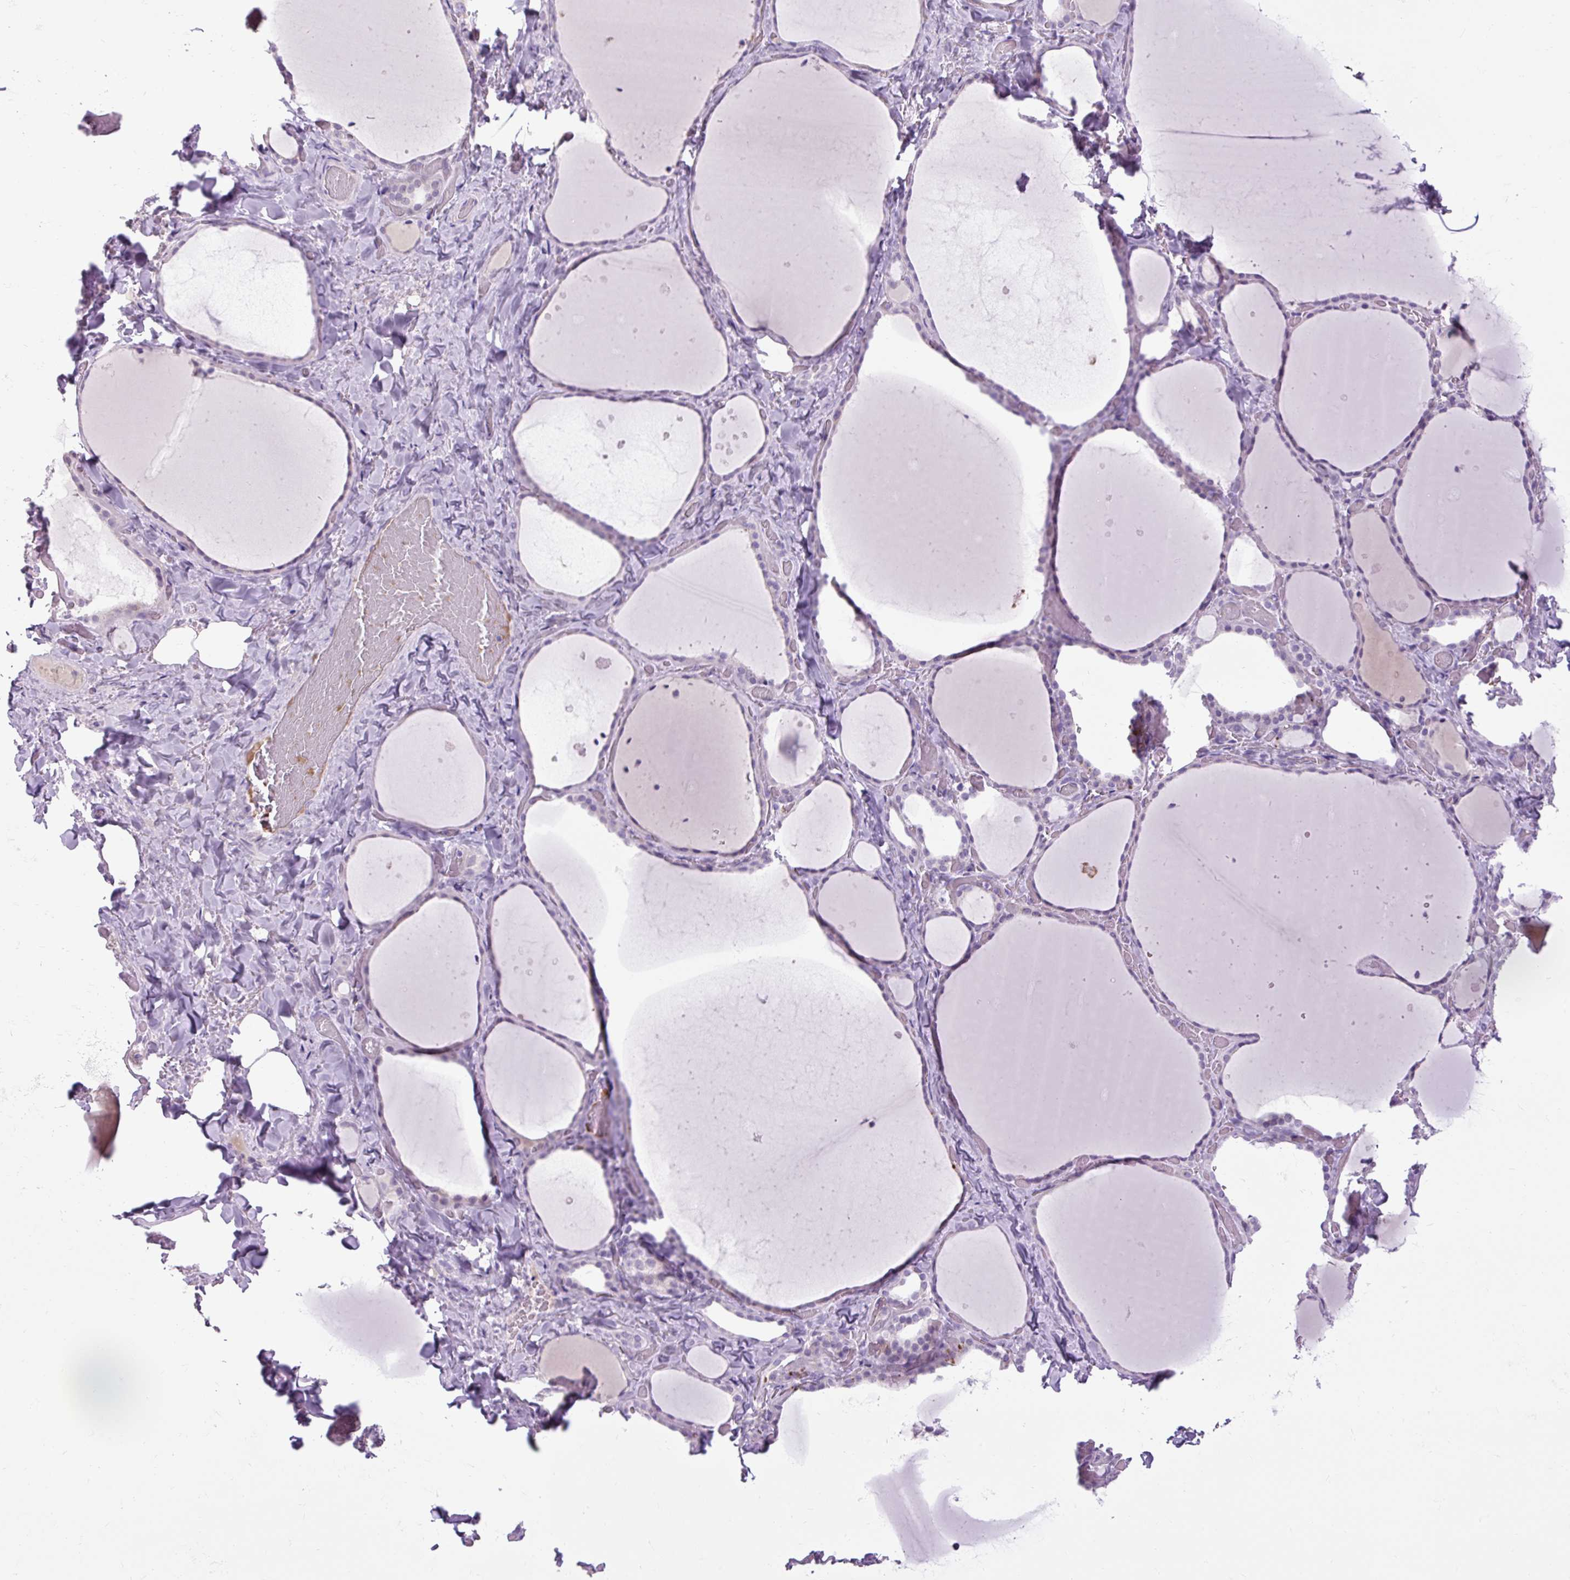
{"staining": {"intensity": "negative", "quantity": "none", "location": "none"}, "tissue": "thyroid gland", "cell_type": "Glandular cells", "image_type": "normal", "snomed": [{"axis": "morphology", "description": "Normal tissue, NOS"}, {"axis": "topography", "description": "Thyroid gland"}], "caption": "IHC photomicrograph of normal human thyroid gland stained for a protein (brown), which reveals no staining in glandular cells.", "gene": "ARRDC2", "patient": {"sex": "female", "age": 36}}